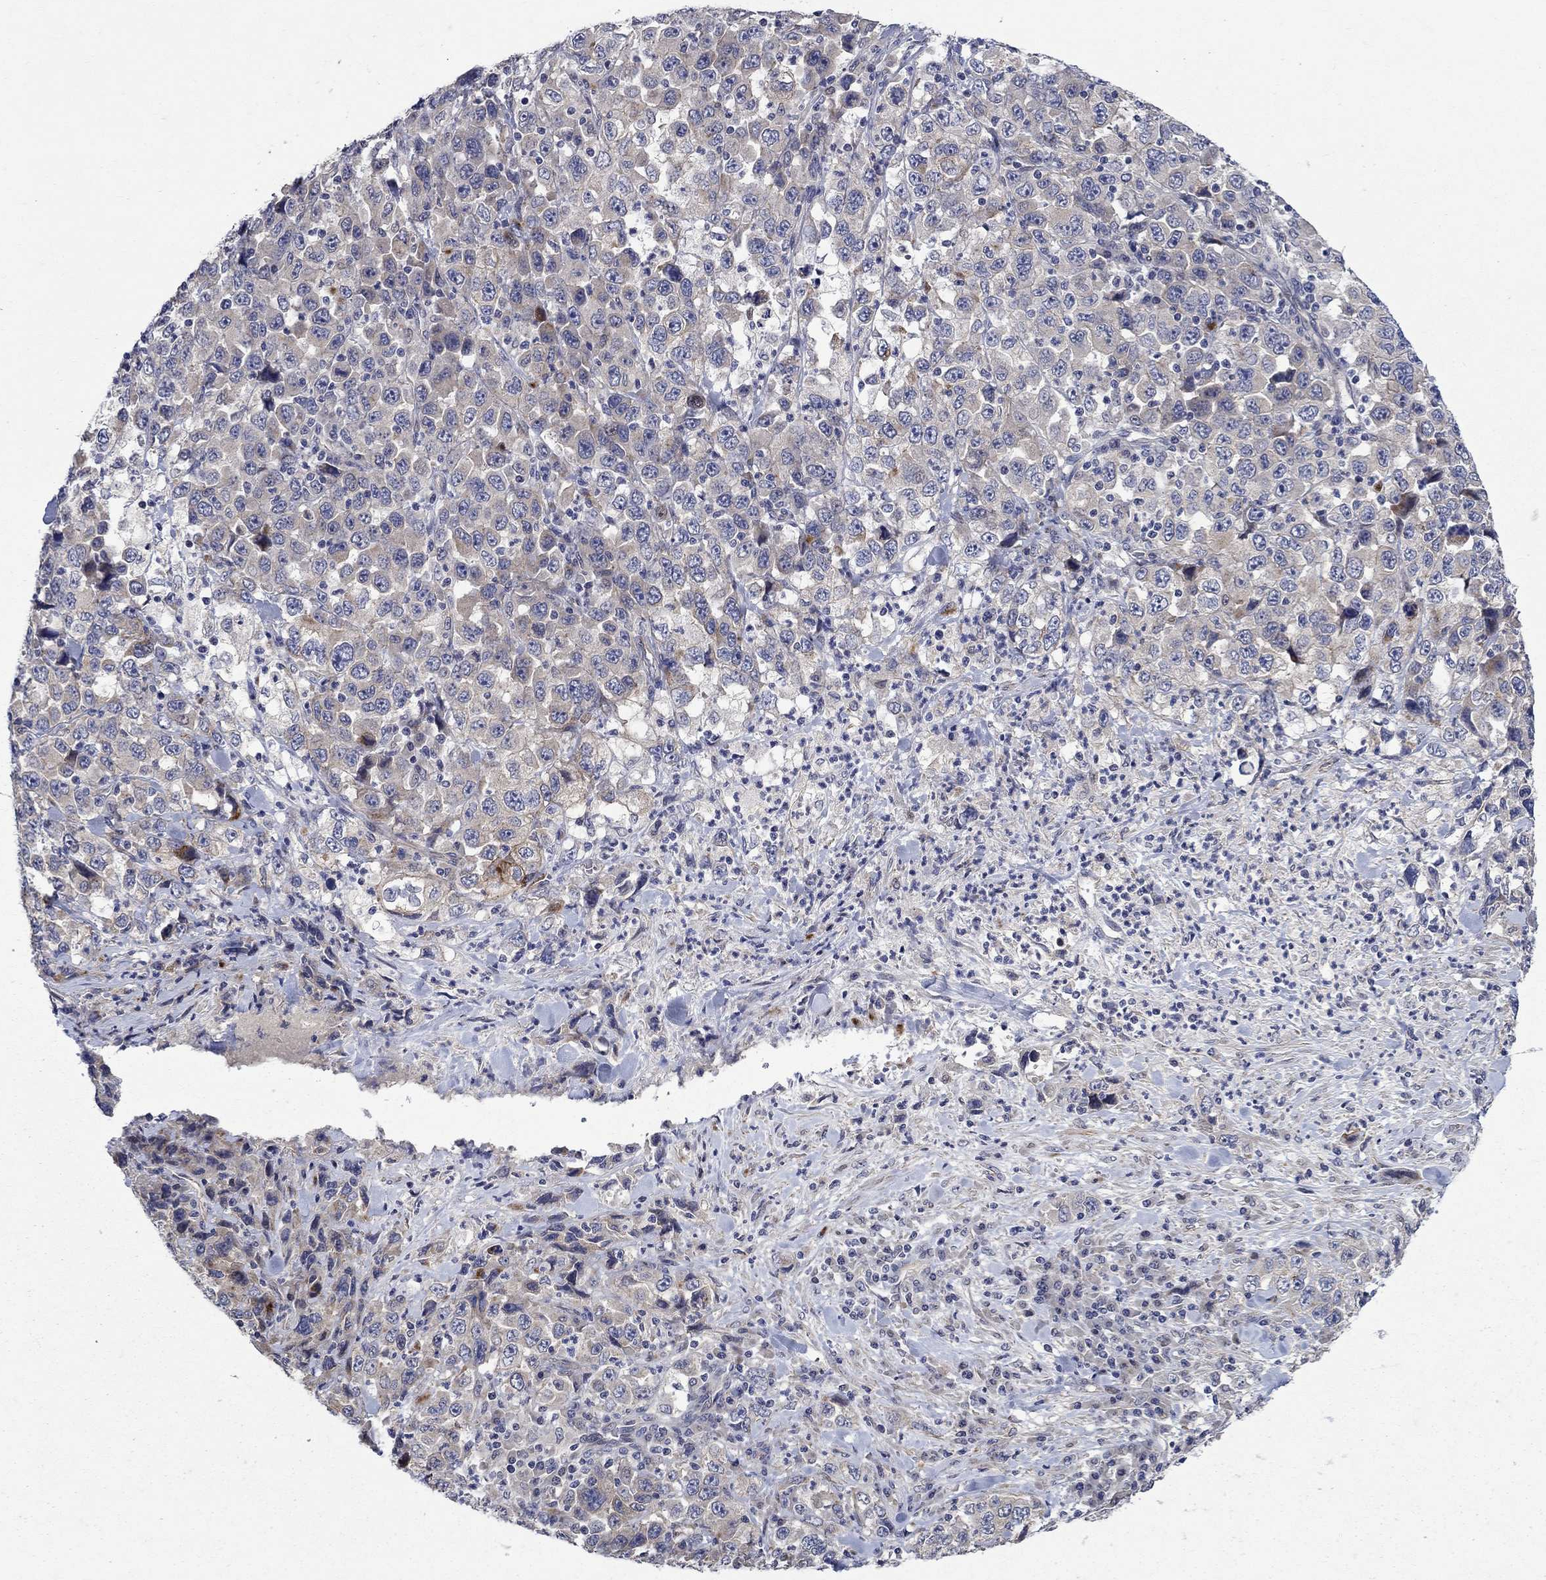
{"staining": {"intensity": "weak", "quantity": "<25%", "location": "cytoplasmic/membranous"}, "tissue": "stomach cancer", "cell_type": "Tumor cells", "image_type": "cancer", "snomed": [{"axis": "morphology", "description": "Normal tissue, NOS"}, {"axis": "morphology", "description": "Adenocarcinoma, NOS"}, {"axis": "topography", "description": "Stomach, upper"}, {"axis": "topography", "description": "Stomach"}], "caption": "An immunohistochemistry micrograph of stomach cancer (adenocarcinoma) is shown. There is no staining in tumor cells of stomach cancer (adenocarcinoma).", "gene": "SLC7A1", "patient": {"sex": "male", "age": 59}}